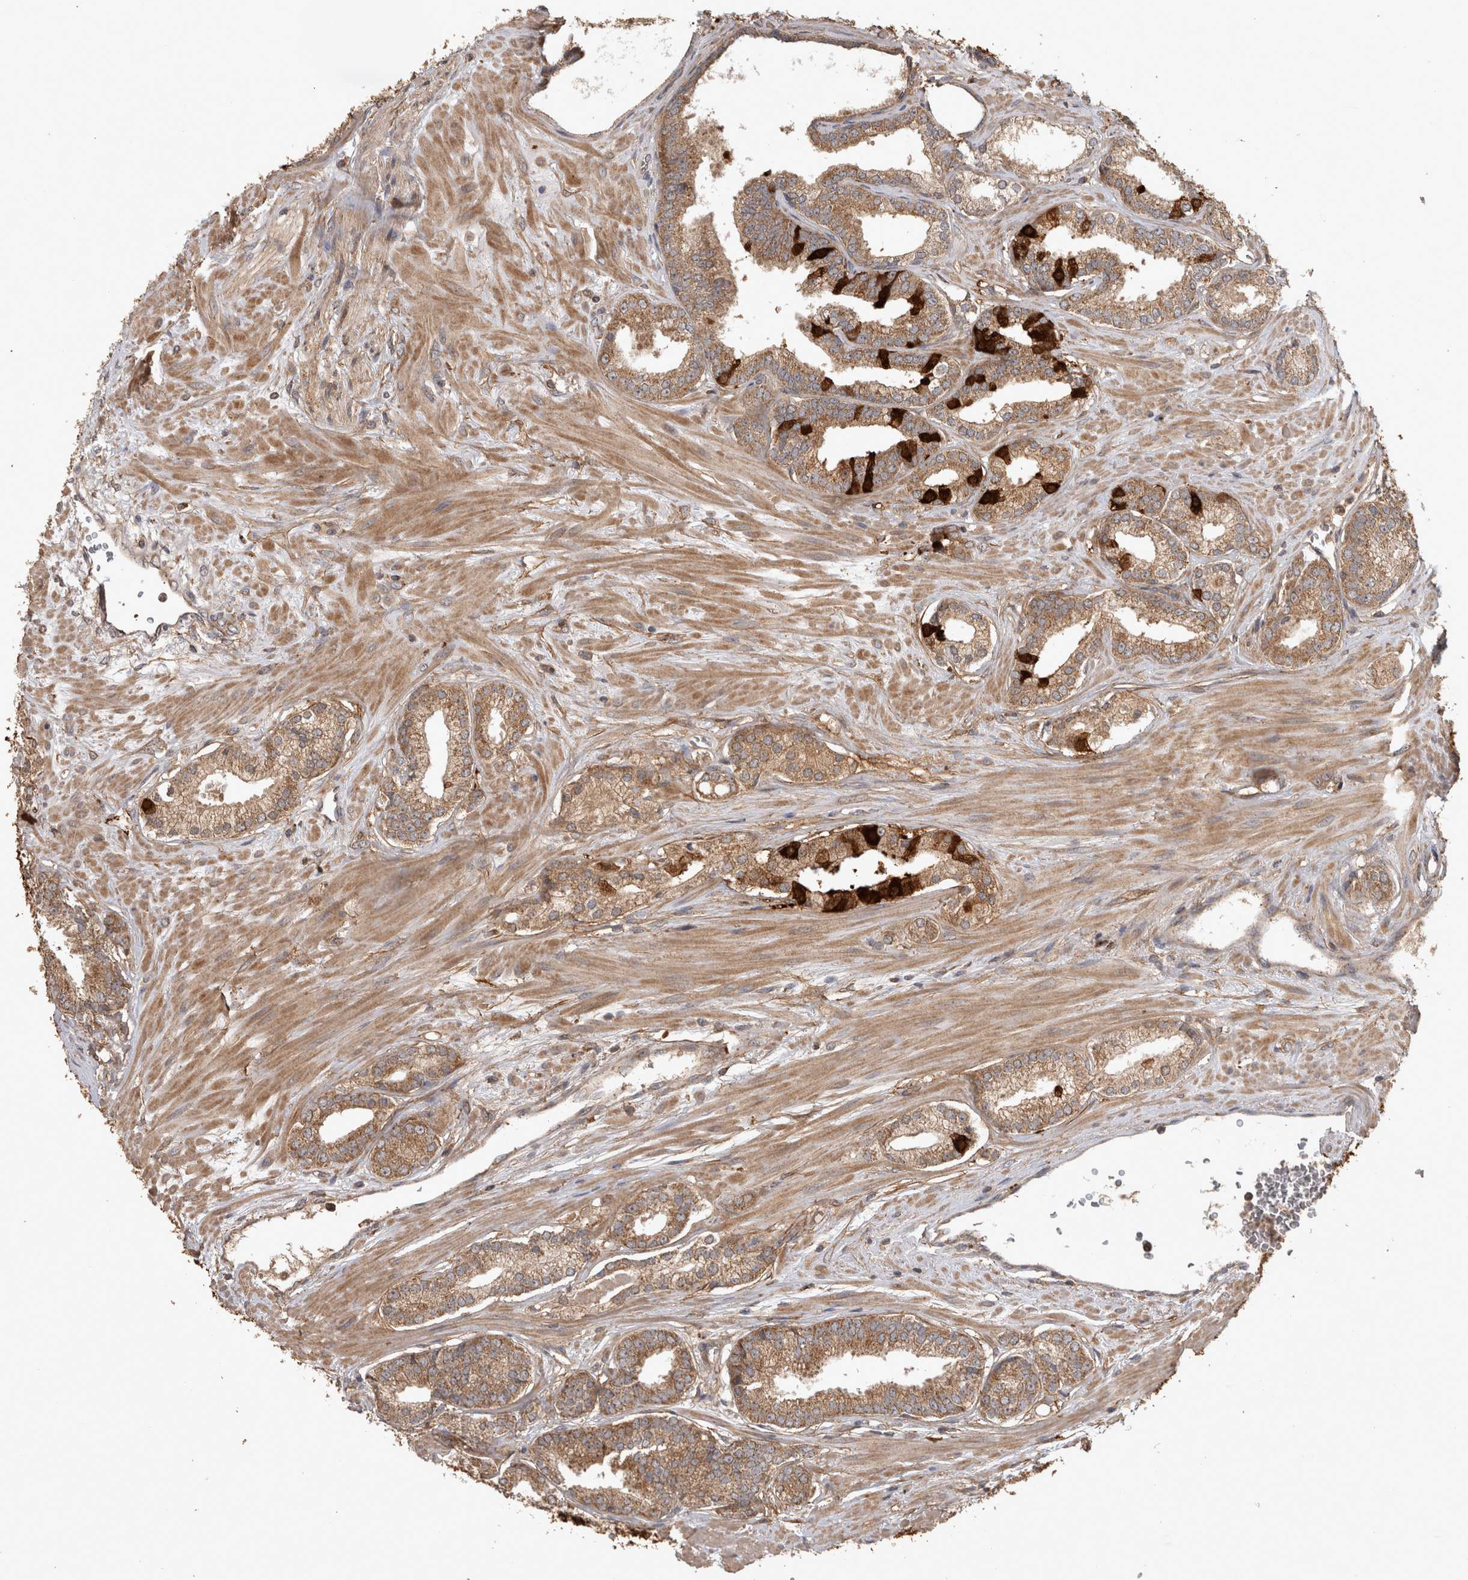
{"staining": {"intensity": "moderate", "quantity": ">75%", "location": "cytoplasmic/membranous"}, "tissue": "prostate cancer", "cell_type": "Tumor cells", "image_type": "cancer", "snomed": [{"axis": "morphology", "description": "Adenocarcinoma, Low grade"}, {"axis": "topography", "description": "Prostate"}], "caption": "This photomicrograph demonstrates IHC staining of prostate cancer, with medium moderate cytoplasmic/membranous expression in about >75% of tumor cells.", "gene": "TRMT61B", "patient": {"sex": "male", "age": 70}}